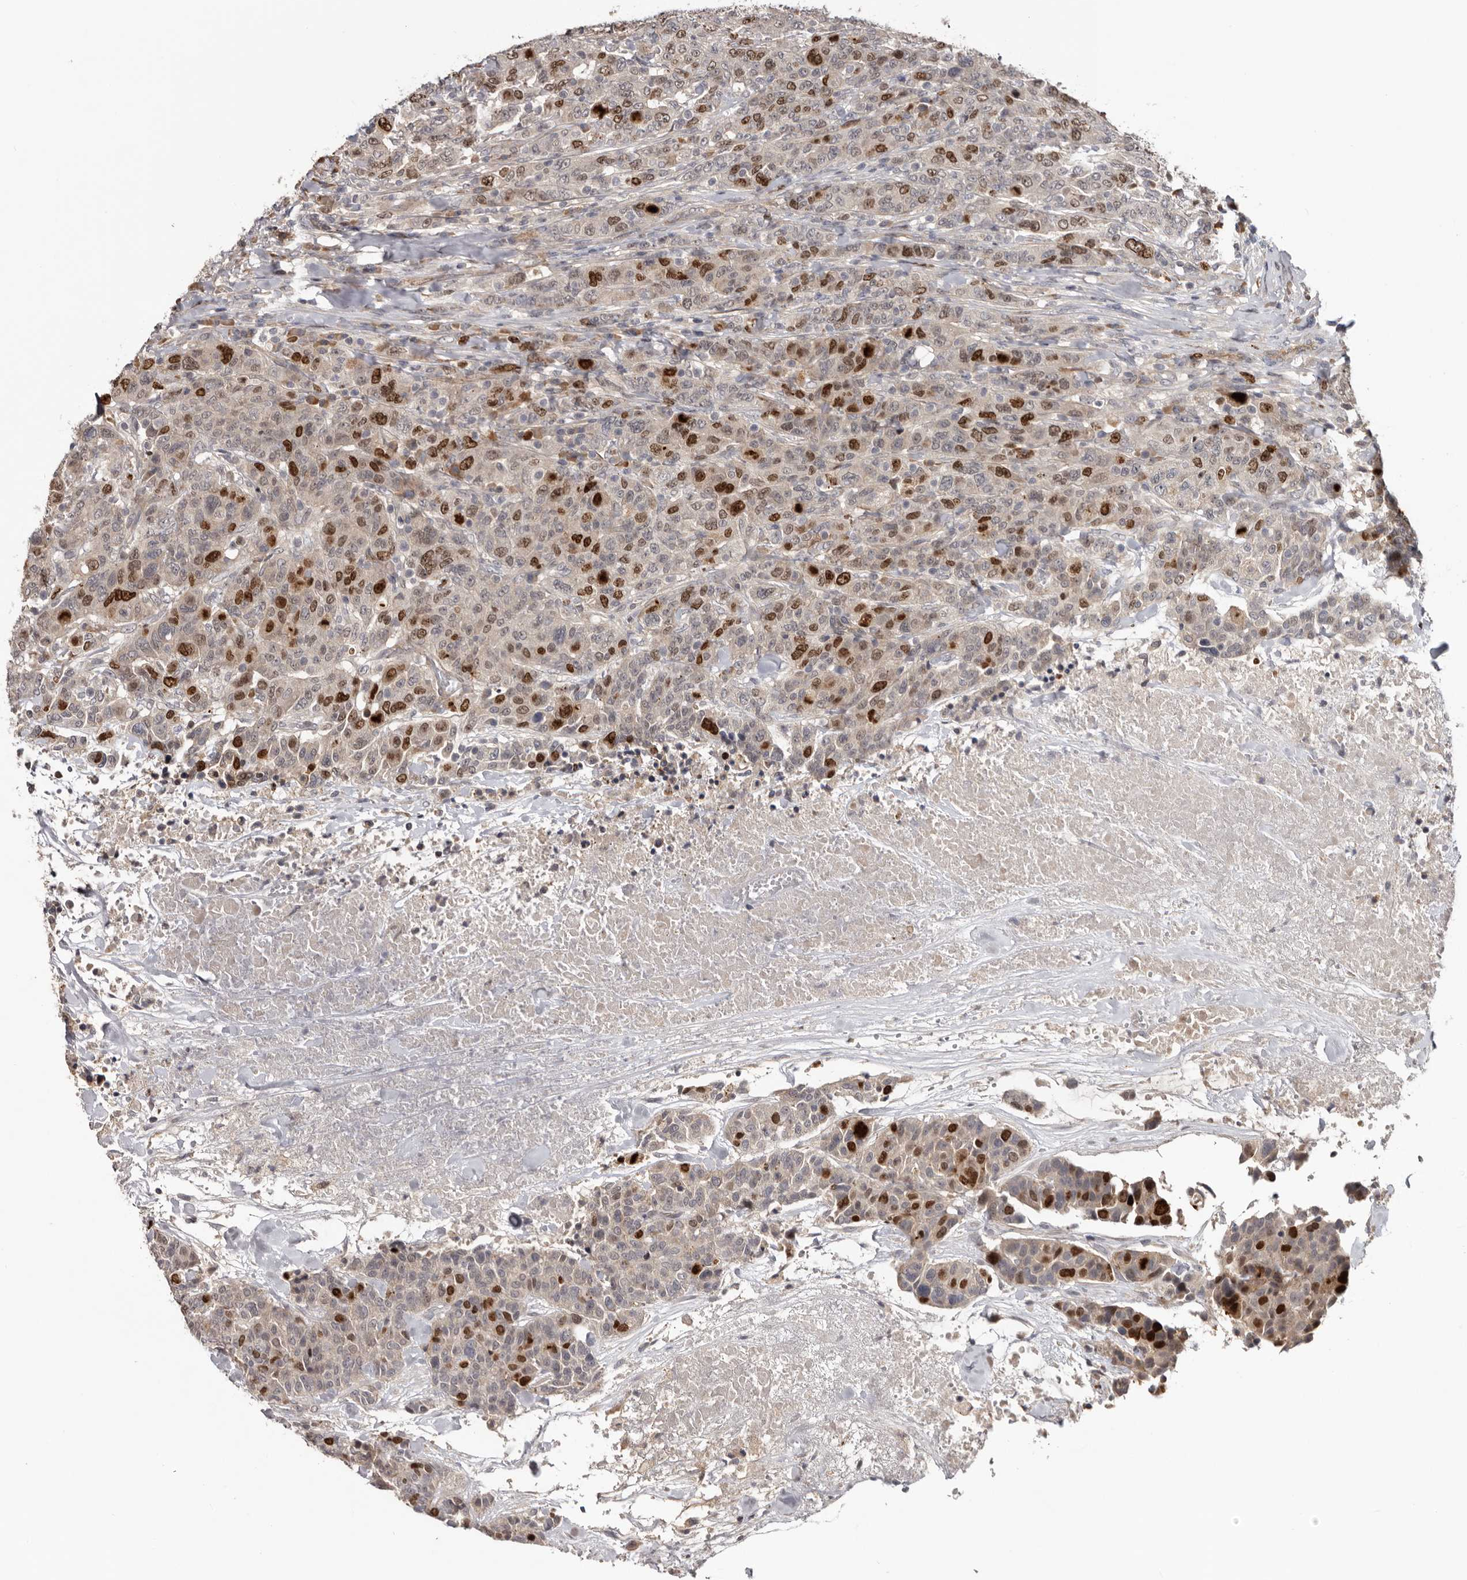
{"staining": {"intensity": "moderate", "quantity": "25%-75%", "location": "nuclear"}, "tissue": "breast cancer", "cell_type": "Tumor cells", "image_type": "cancer", "snomed": [{"axis": "morphology", "description": "Duct carcinoma"}, {"axis": "topography", "description": "Breast"}], "caption": "A medium amount of moderate nuclear positivity is present in approximately 25%-75% of tumor cells in breast intraductal carcinoma tissue.", "gene": "CDCA8", "patient": {"sex": "female", "age": 37}}